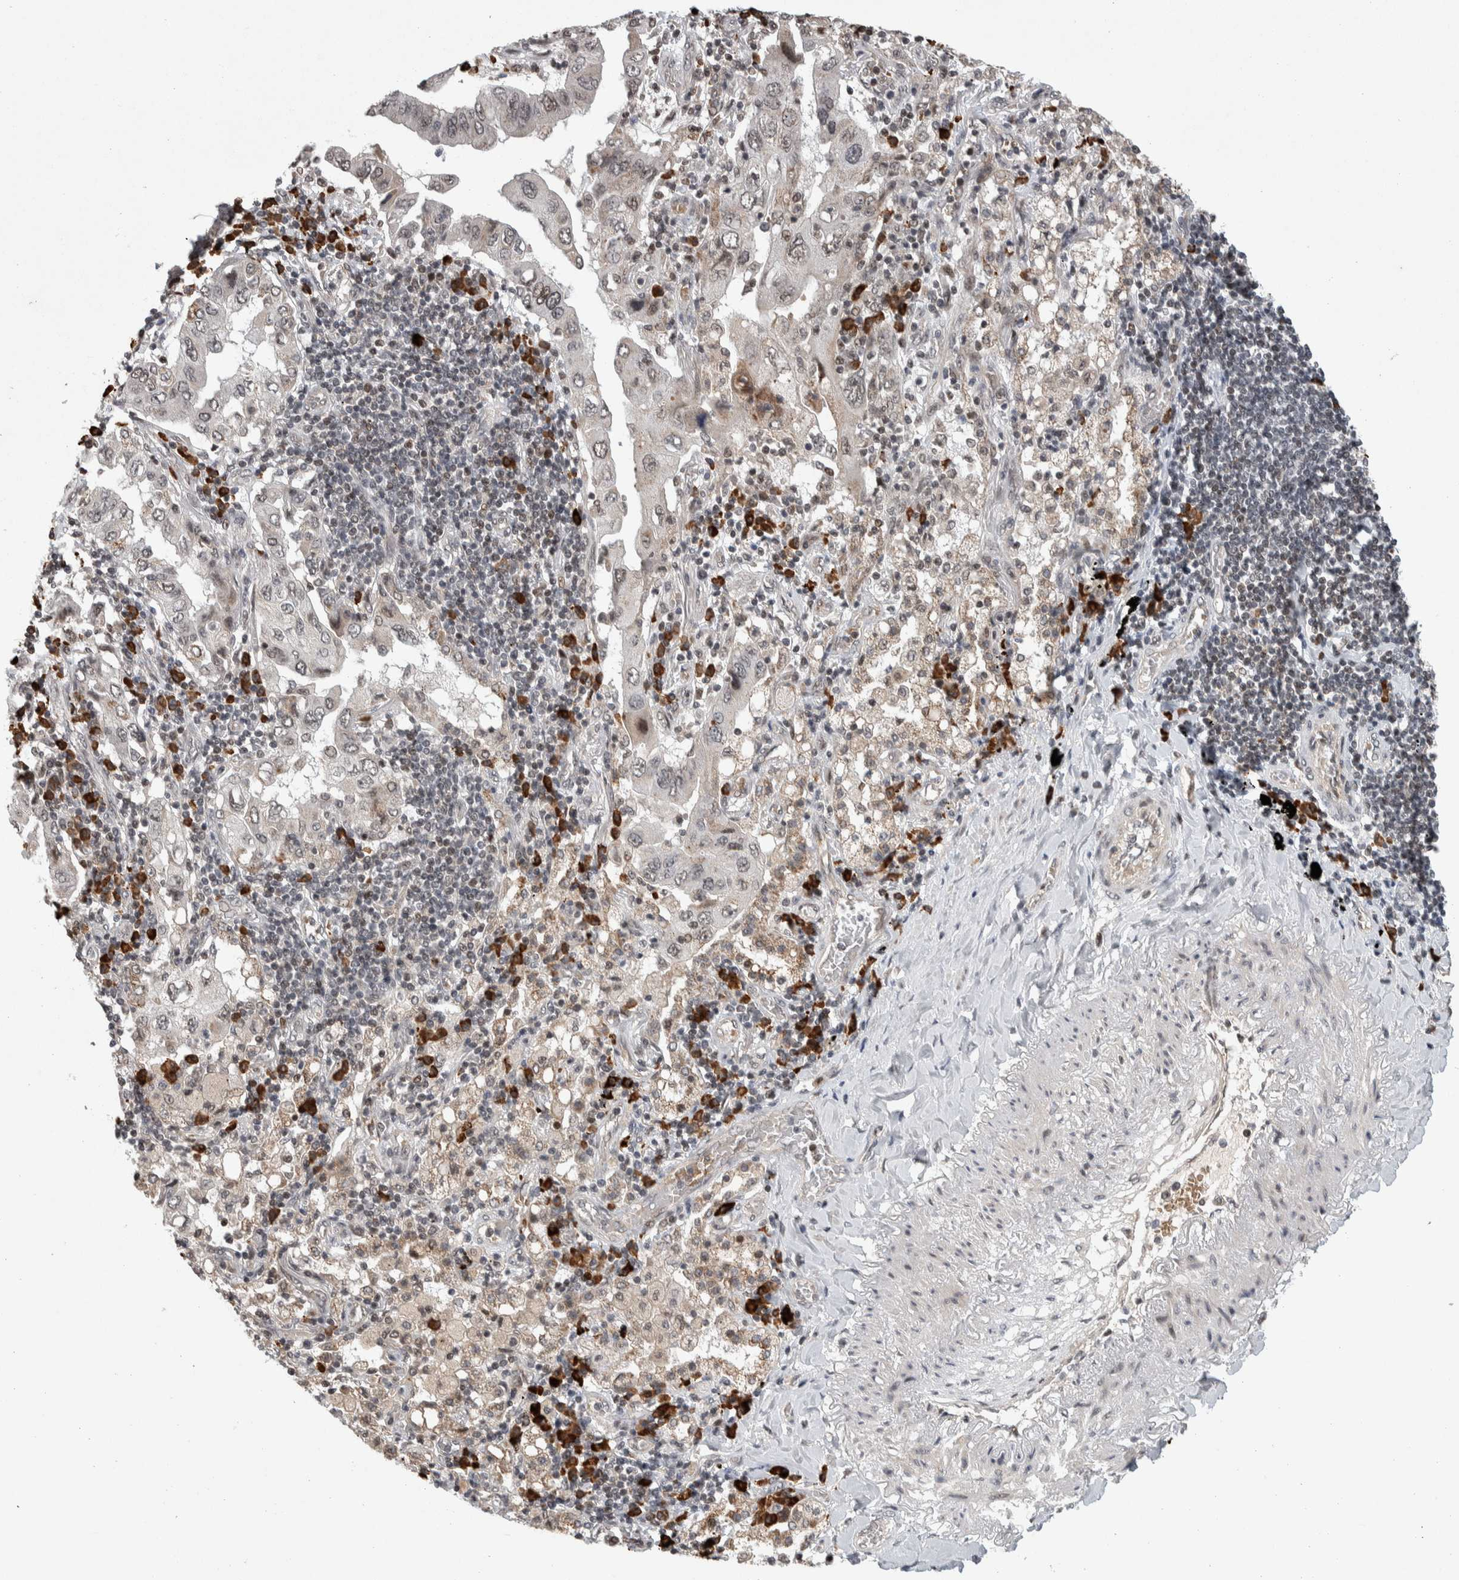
{"staining": {"intensity": "weak", "quantity": "<25%", "location": "nuclear"}, "tissue": "lung cancer", "cell_type": "Tumor cells", "image_type": "cancer", "snomed": [{"axis": "morphology", "description": "Adenocarcinoma, NOS"}, {"axis": "topography", "description": "Lung"}], "caption": "A high-resolution micrograph shows immunohistochemistry staining of lung cancer (adenocarcinoma), which reveals no significant expression in tumor cells.", "gene": "ZNF592", "patient": {"sex": "female", "age": 65}}